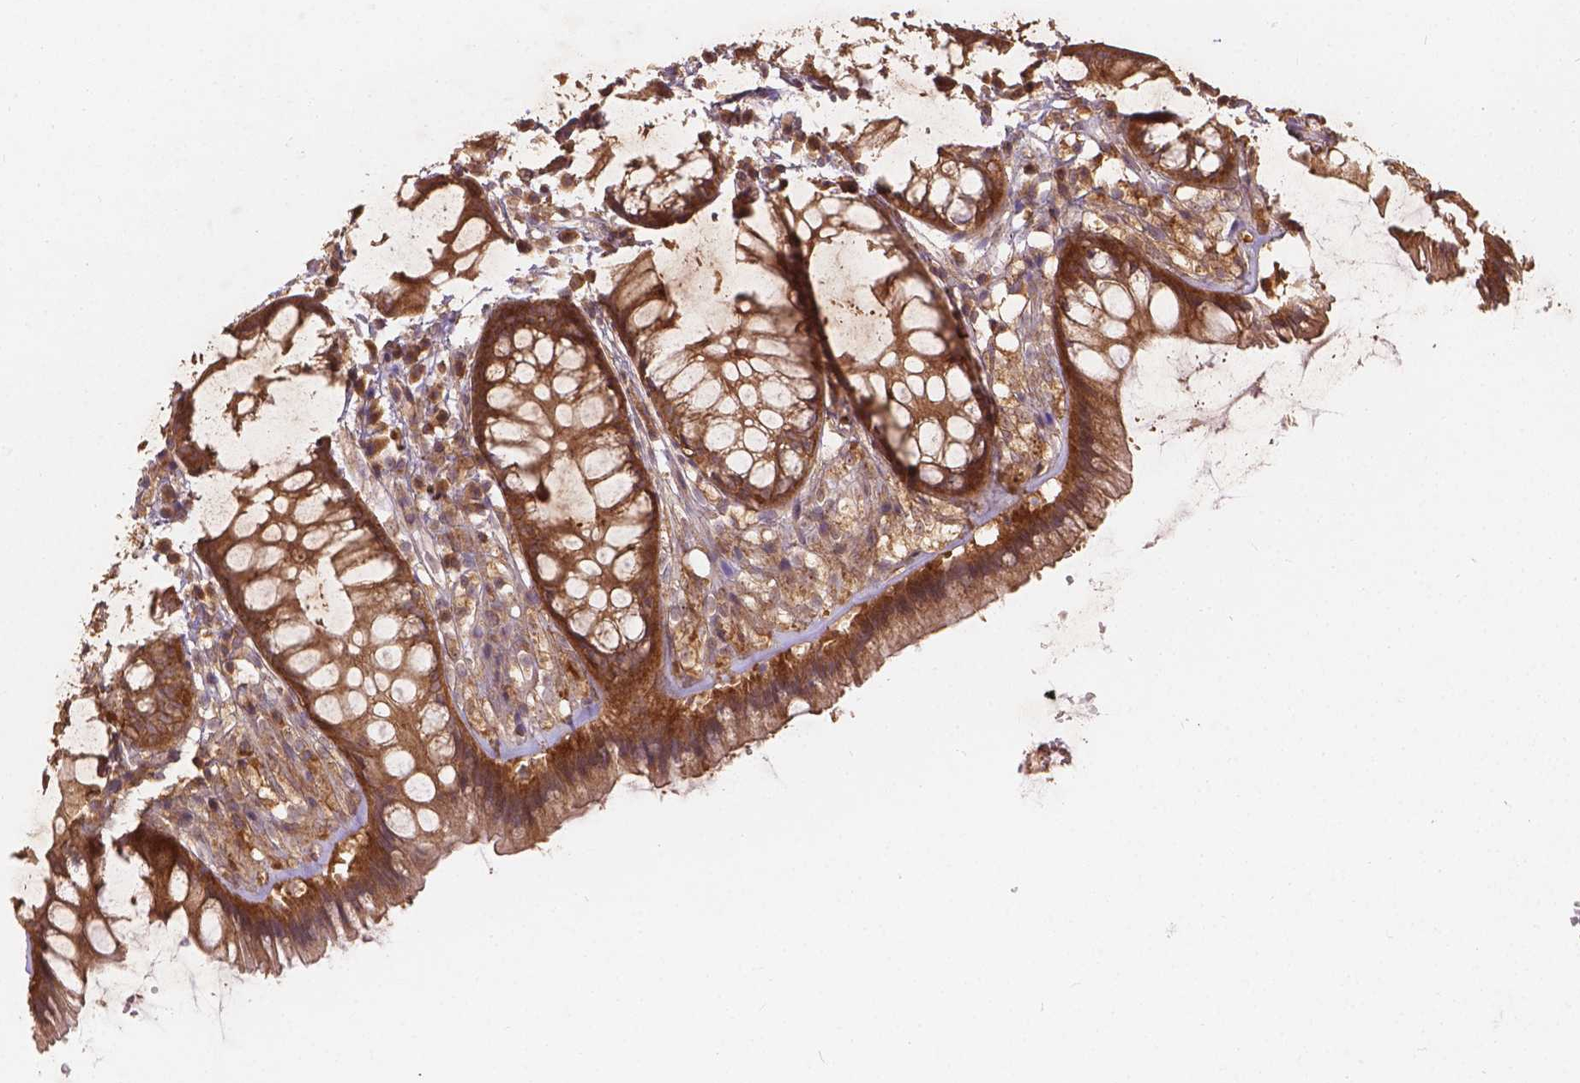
{"staining": {"intensity": "strong", "quantity": ">75%", "location": "cytoplasmic/membranous"}, "tissue": "rectum", "cell_type": "Glandular cells", "image_type": "normal", "snomed": [{"axis": "morphology", "description": "Normal tissue, NOS"}, {"axis": "topography", "description": "Rectum"}], "caption": "Immunohistochemical staining of benign rectum shows high levels of strong cytoplasmic/membranous positivity in about >75% of glandular cells. (Stains: DAB in brown, nuclei in blue, Microscopy: brightfield microscopy at high magnification).", "gene": "XPR1", "patient": {"sex": "female", "age": 62}}